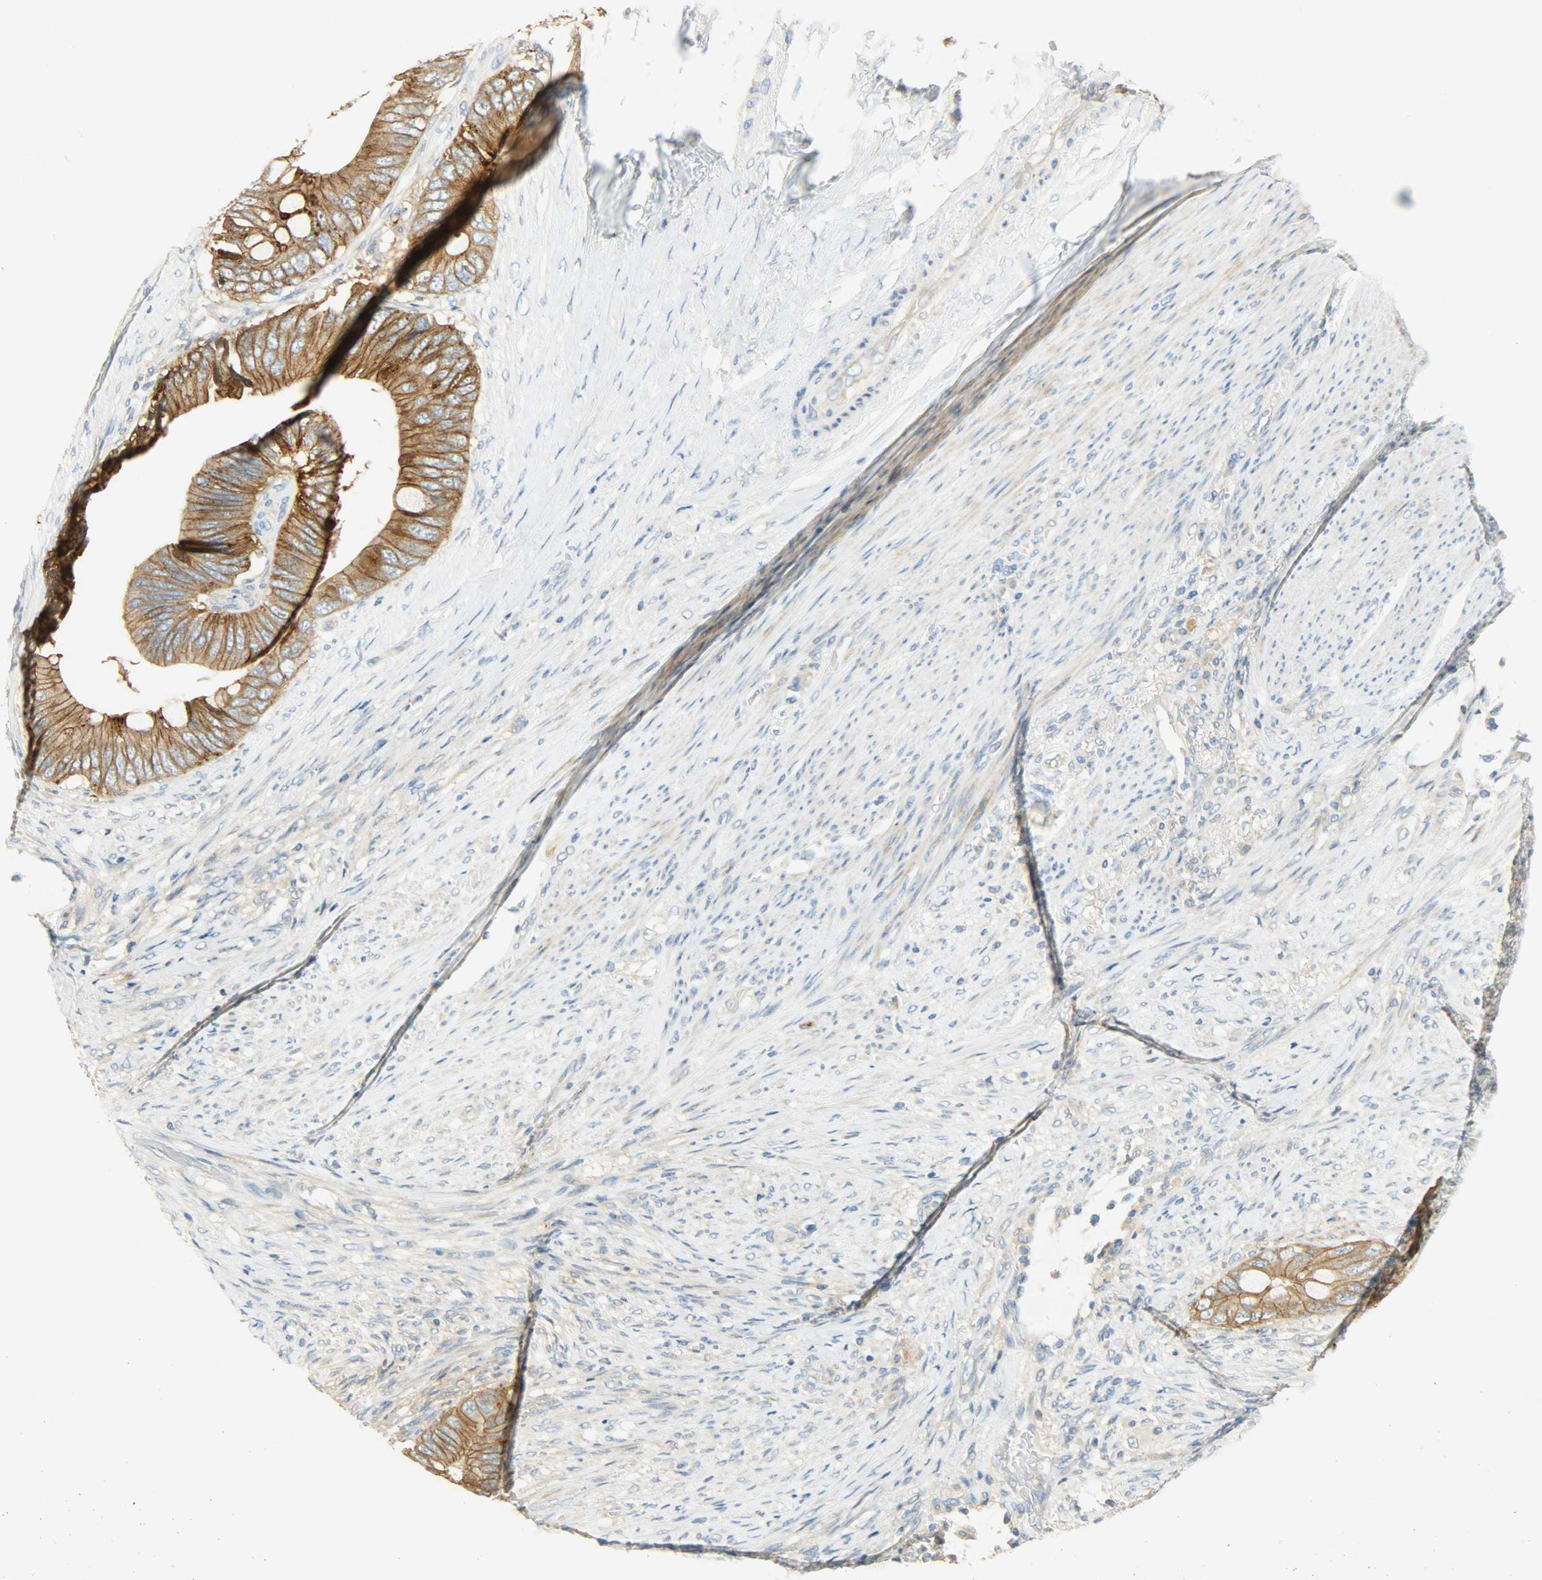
{"staining": {"intensity": "strong", "quantity": ">75%", "location": "cytoplasmic/membranous"}, "tissue": "colorectal cancer", "cell_type": "Tumor cells", "image_type": "cancer", "snomed": [{"axis": "morphology", "description": "Adenocarcinoma, NOS"}, {"axis": "topography", "description": "Rectum"}], "caption": "The image shows staining of colorectal adenocarcinoma, revealing strong cytoplasmic/membranous protein positivity (brown color) within tumor cells.", "gene": "DSG2", "patient": {"sex": "female", "age": 77}}